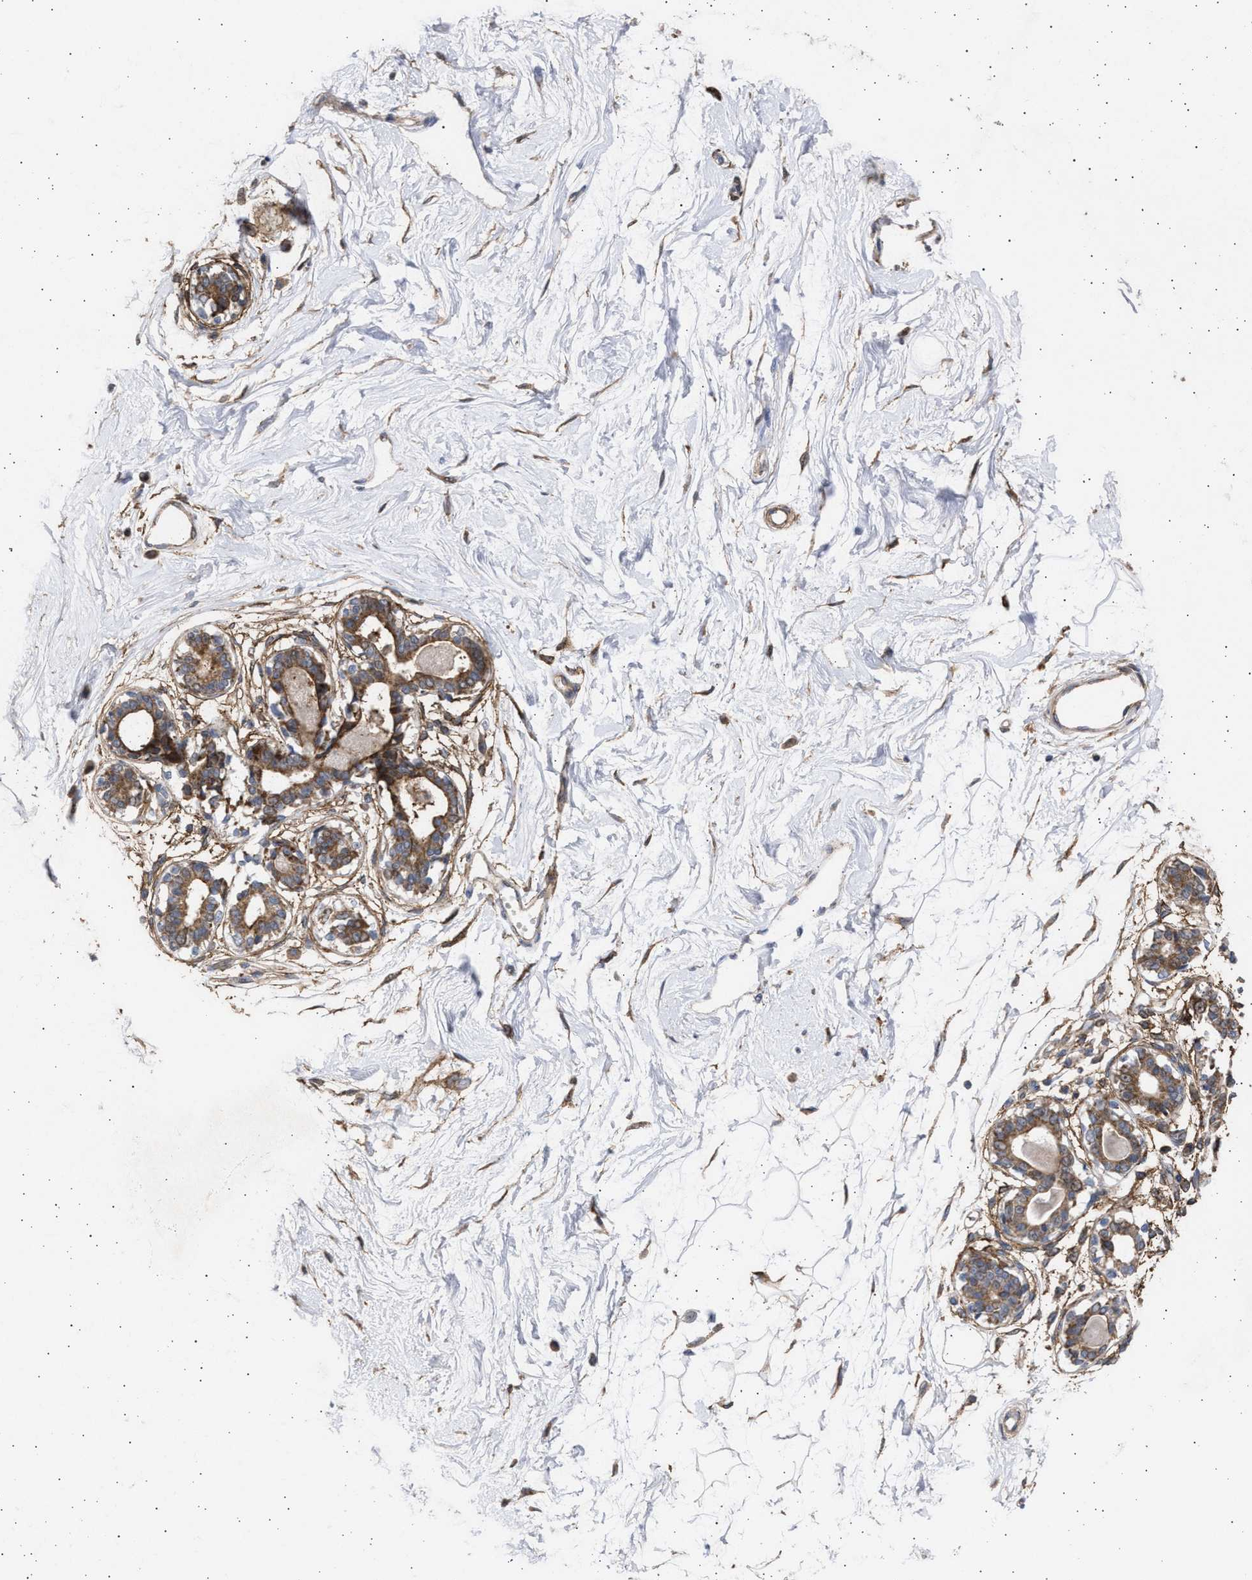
{"staining": {"intensity": "strong", "quantity": ">75%", "location": "cytoplasmic/membranous"}, "tissue": "breast", "cell_type": "Glandular cells", "image_type": "normal", "snomed": [{"axis": "morphology", "description": "Normal tissue, NOS"}, {"axis": "topography", "description": "Breast"}], "caption": "Breast stained with DAB (3,3'-diaminobenzidine) immunohistochemistry displays high levels of strong cytoplasmic/membranous positivity in about >75% of glandular cells.", "gene": "TTC19", "patient": {"sex": "female", "age": 45}}